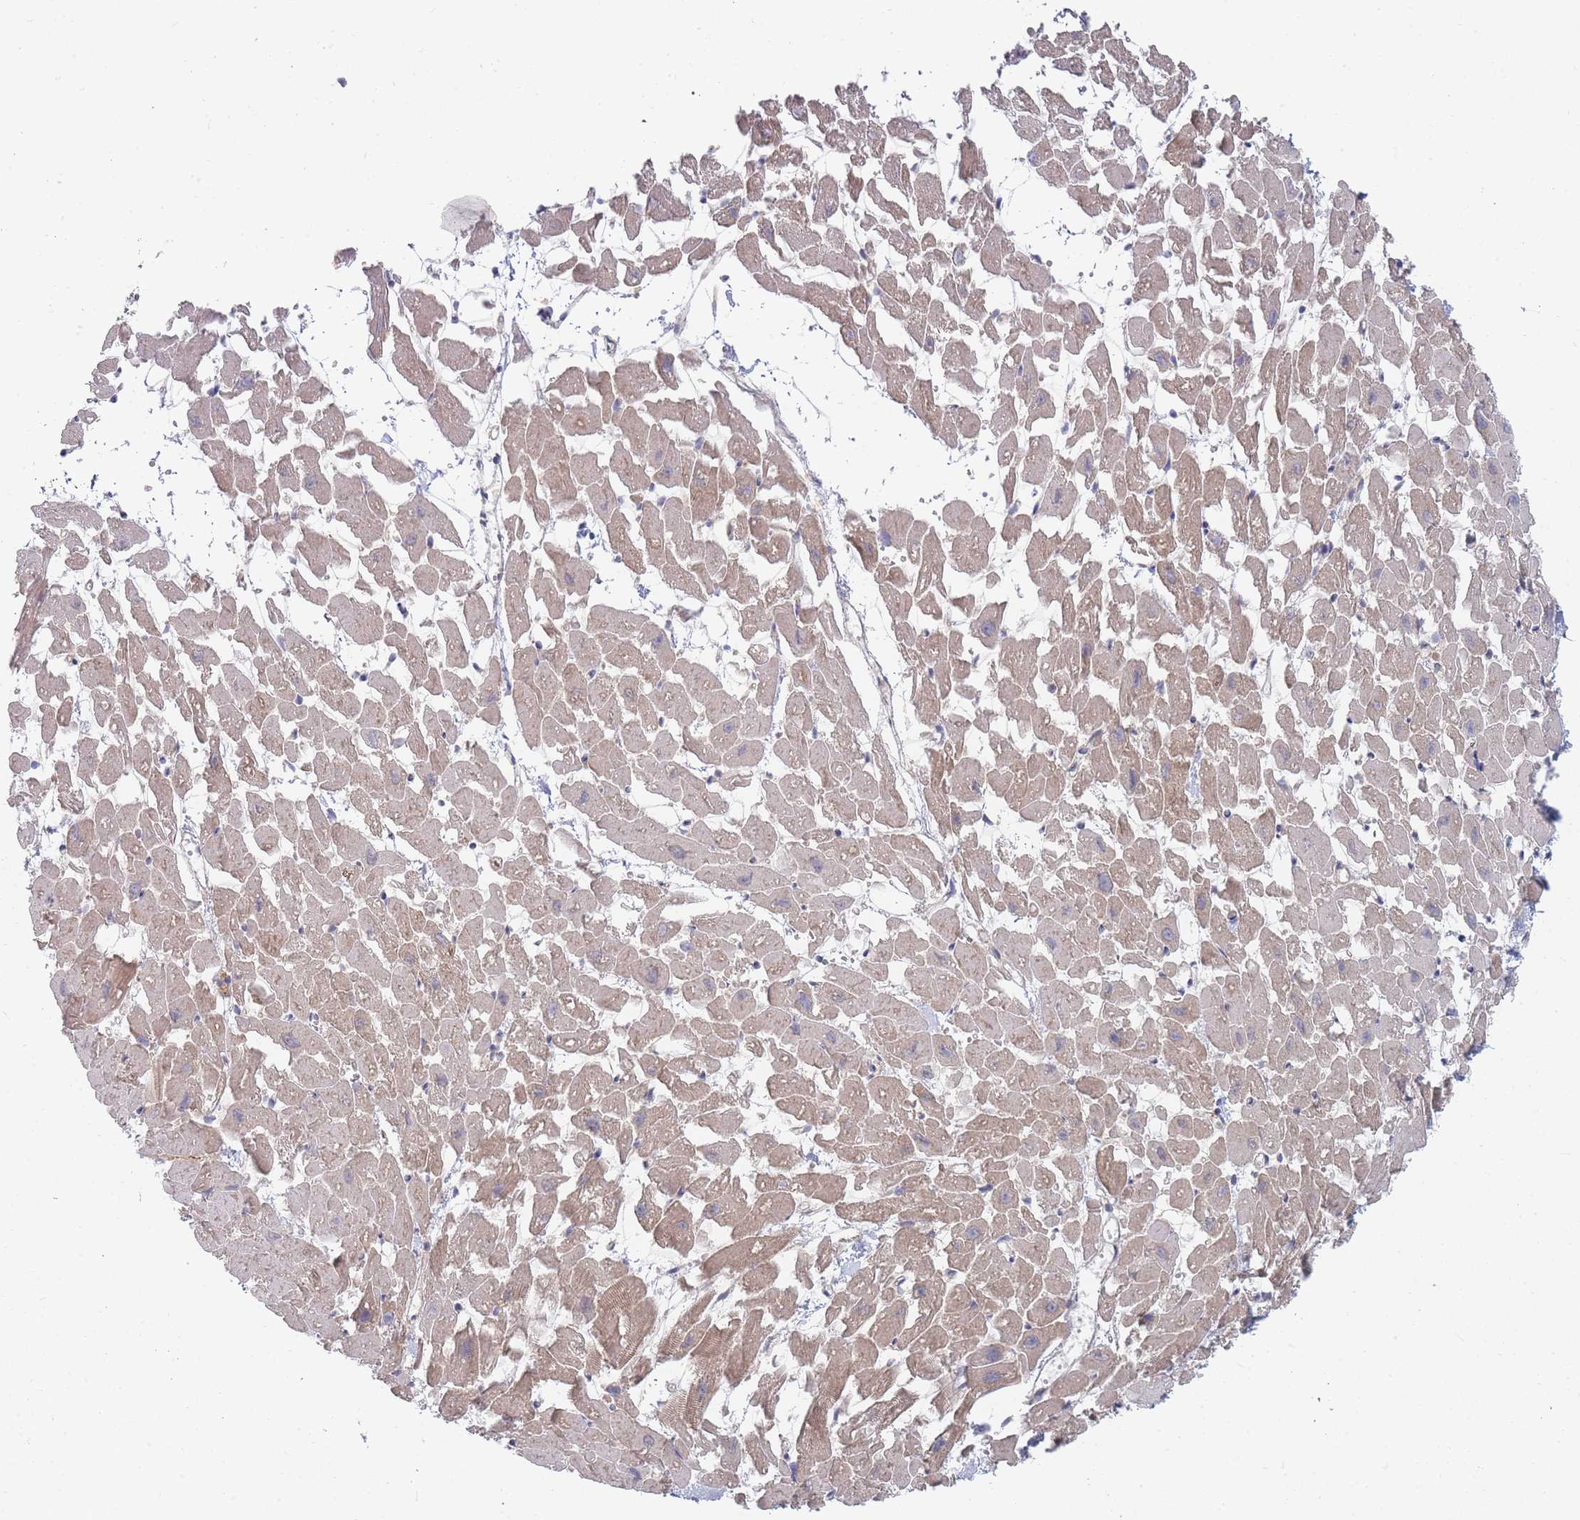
{"staining": {"intensity": "moderate", "quantity": ">75%", "location": "cytoplasmic/membranous"}, "tissue": "heart muscle", "cell_type": "Cardiomyocytes", "image_type": "normal", "snomed": [{"axis": "morphology", "description": "Normal tissue, NOS"}, {"axis": "topography", "description": "Heart"}], "caption": "Immunohistochemical staining of normal human heart muscle displays moderate cytoplasmic/membranous protein expression in about >75% of cardiomyocytes. (Stains: DAB in brown, nuclei in blue, Microscopy: brightfield microscopy at high magnification).", "gene": "SLC35F5", "patient": {"sex": "female", "age": 64}}